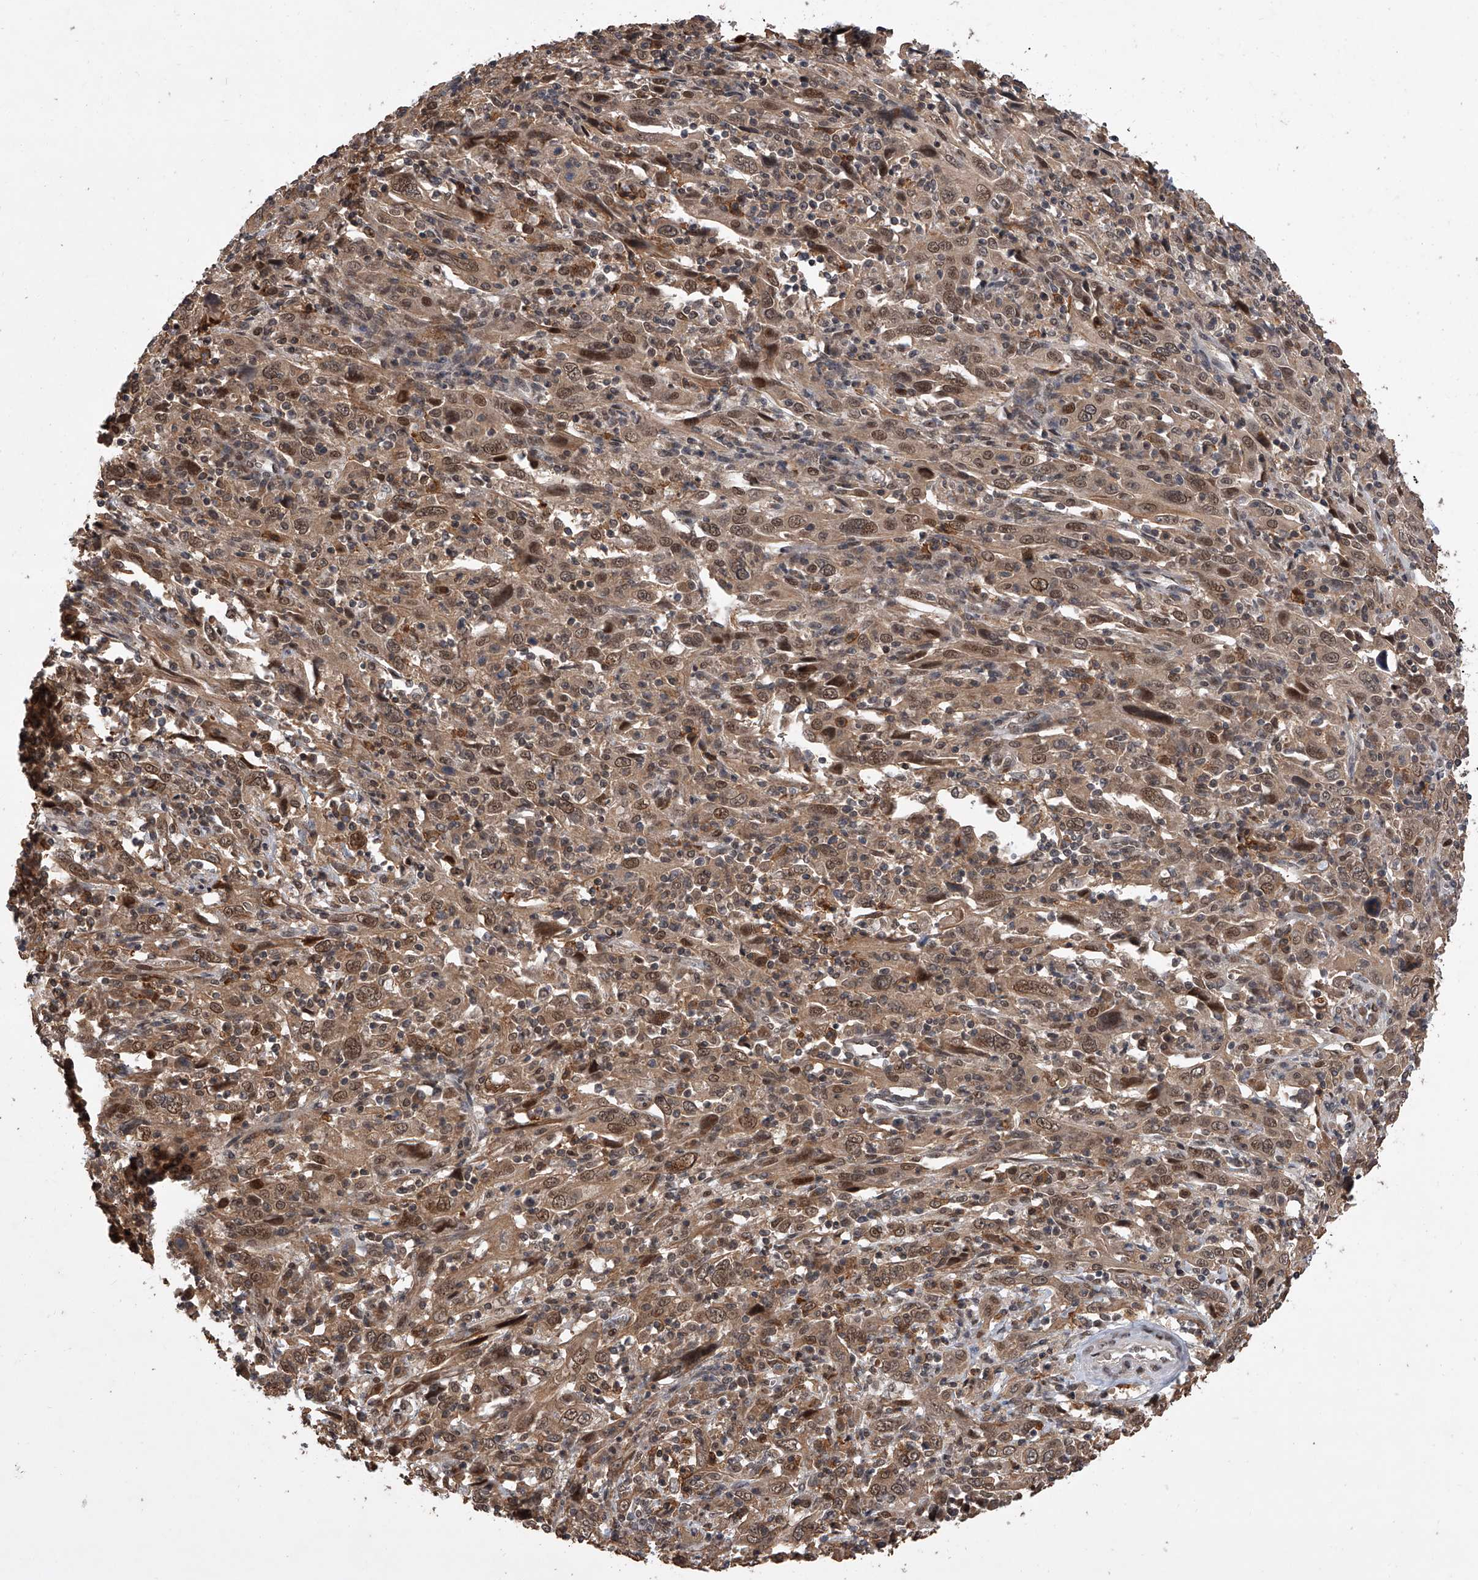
{"staining": {"intensity": "moderate", "quantity": ">75%", "location": "cytoplasmic/membranous,nuclear"}, "tissue": "cervical cancer", "cell_type": "Tumor cells", "image_type": "cancer", "snomed": [{"axis": "morphology", "description": "Squamous cell carcinoma, NOS"}, {"axis": "topography", "description": "Cervix"}], "caption": "Approximately >75% of tumor cells in squamous cell carcinoma (cervical) reveal moderate cytoplasmic/membranous and nuclear protein staining as visualized by brown immunohistochemical staining.", "gene": "BHLHE23", "patient": {"sex": "female", "age": 46}}